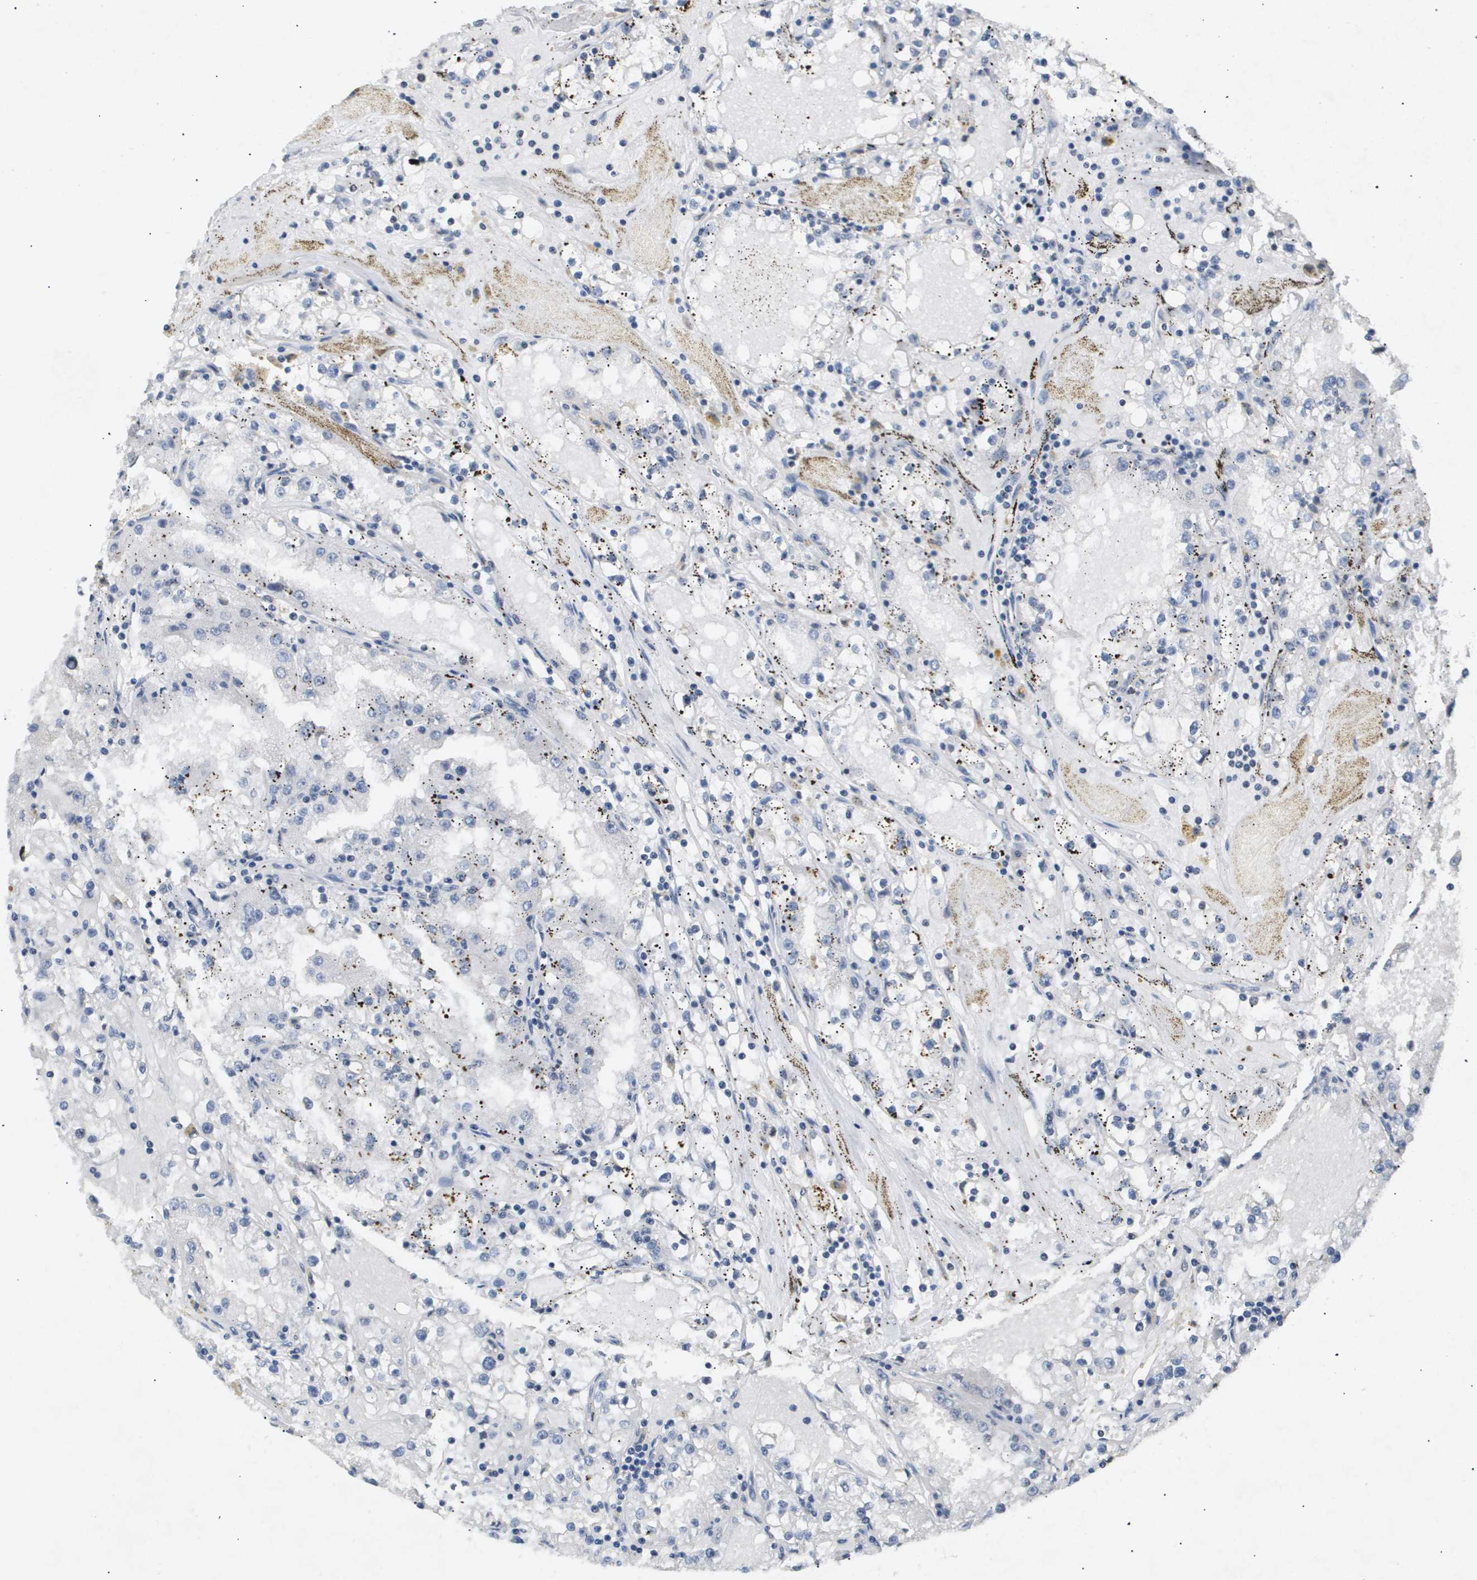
{"staining": {"intensity": "negative", "quantity": "none", "location": "none"}, "tissue": "renal cancer", "cell_type": "Tumor cells", "image_type": "cancer", "snomed": [{"axis": "morphology", "description": "Adenocarcinoma, NOS"}, {"axis": "topography", "description": "Kidney"}], "caption": "Renal cancer was stained to show a protein in brown. There is no significant staining in tumor cells.", "gene": "ANAPC2", "patient": {"sex": "male", "age": 56}}